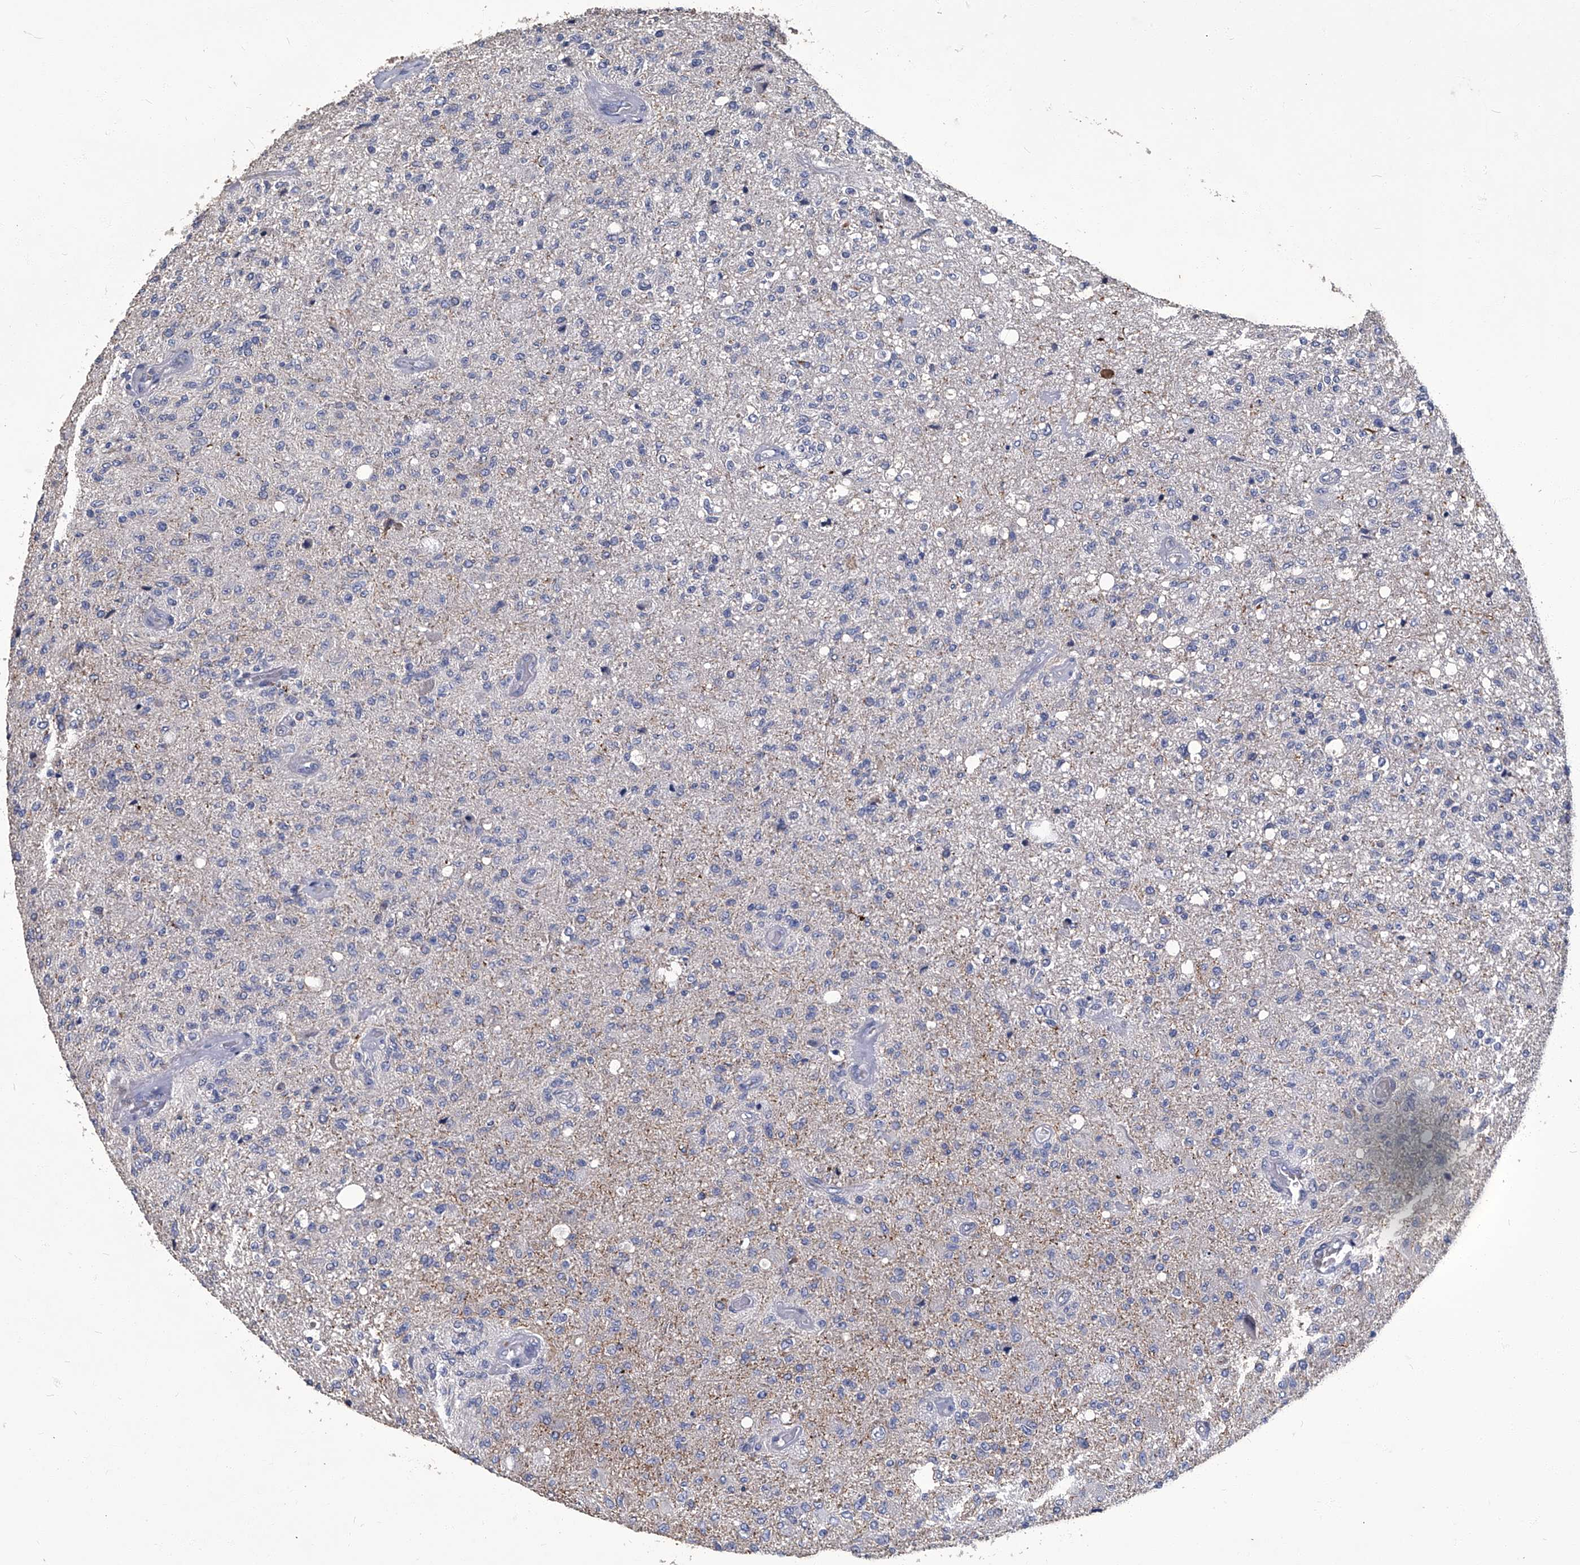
{"staining": {"intensity": "negative", "quantity": "none", "location": "none"}, "tissue": "glioma", "cell_type": "Tumor cells", "image_type": "cancer", "snomed": [{"axis": "morphology", "description": "Normal tissue, NOS"}, {"axis": "morphology", "description": "Glioma, malignant, High grade"}, {"axis": "topography", "description": "Cerebral cortex"}], "caption": "High magnification brightfield microscopy of glioma stained with DAB (brown) and counterstained with hematoxylin (blue): tumor cells show no significant staining. (DAB (3,3'-diaminobenzidine) immunohistochemistry visualized using brightfield microscopy, high magnification).", "gene": "TGFBR1", "patient": {"sex": "male", "age": 77}}